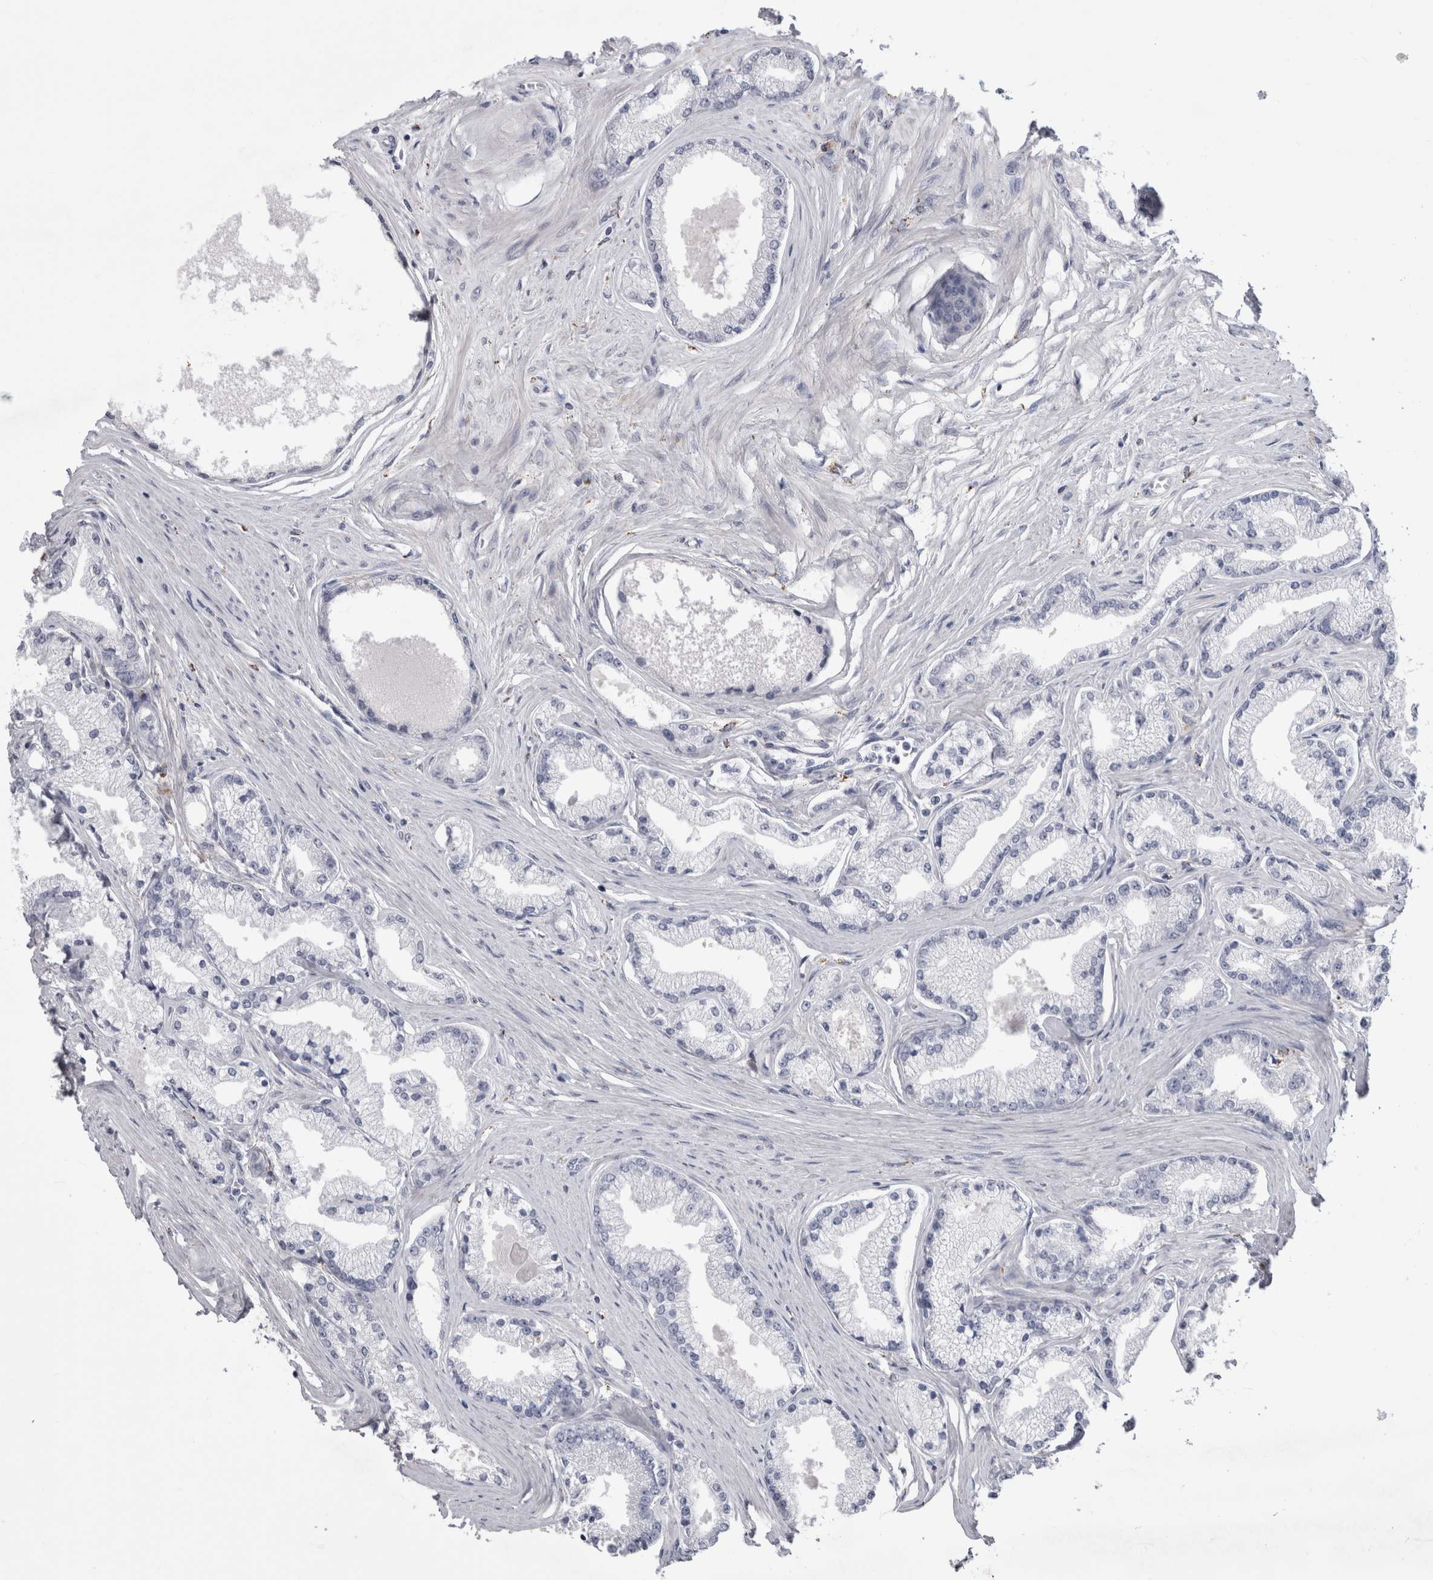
{"staining": {"intensity": "negative", "quantity": "none", "location": "none"}, "tissue": "prostate cancer", "cell_type": "Tumor cells", "image_type": "cancer", "snomed": [{"axis": "morphology", "description": "Adenocarcinoma, High grade"}, {"axis": "topography", "description": "Prostate"}], "caption": "Tumor cells show no significant protein expression in prostate cancer (adenocarcinoma (high-grade)).", "gene": "GATM", "patient": {"sex": "male", "age": 71}}